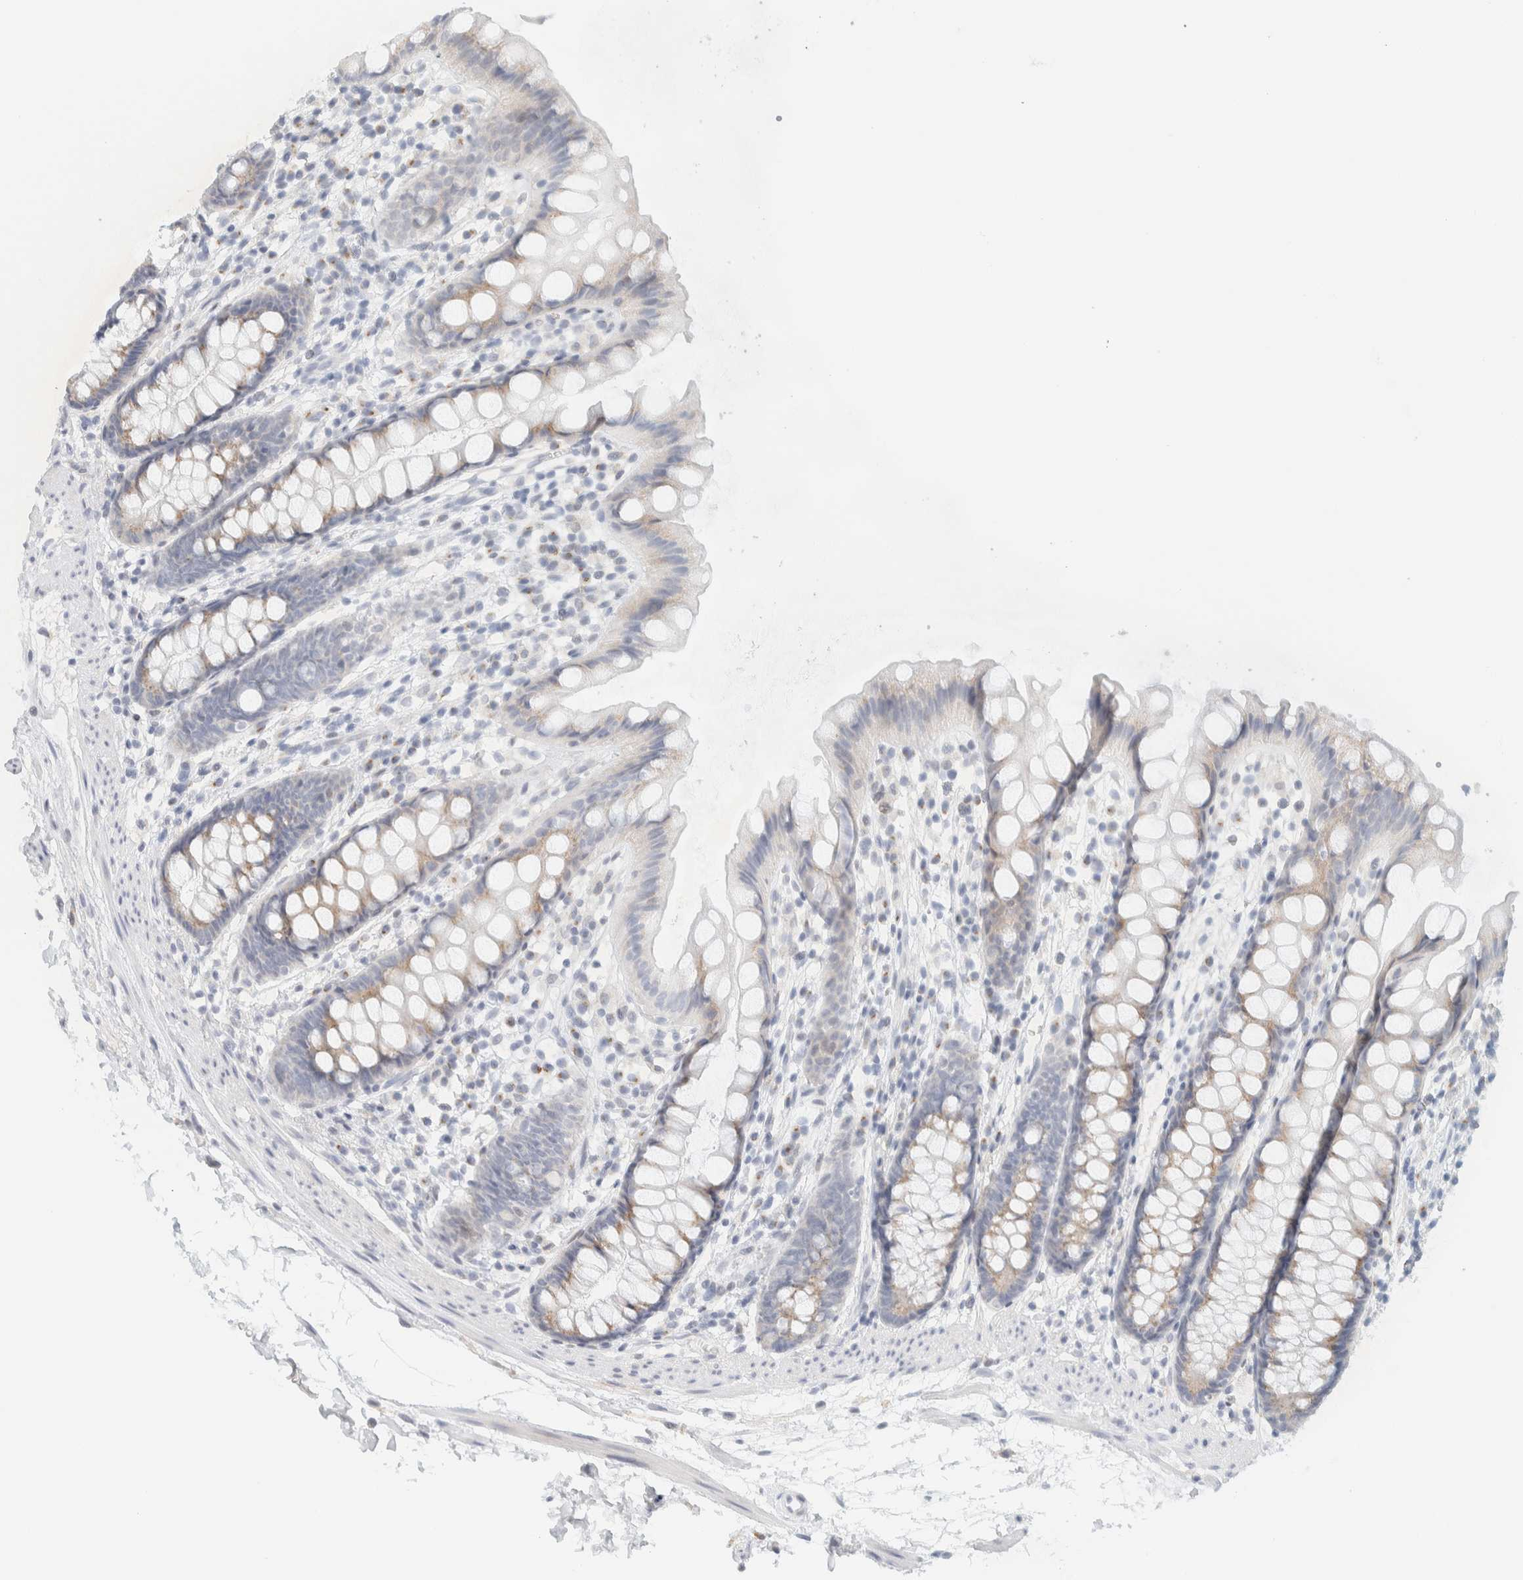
{"staining": {"intensity": "weak", "quantity": ">75%", "location": "cytoplasmic/membranous"}, "tissue": "rectum", "cell_type": "Glandular cells", "image_type": "normal", "snomed": [{"axis": "morphology", "description": "Normal tissue, NOS"}, {"axis": "topography", "description": "Rectum"}], "caption": "An immunohistochemistry micrograph of unremarkable tissue is shown. Protein staining in brown shows weak cytoplasmic/membranous positivity in rectum within glandular cells.", "gene": "SPNS3", "patient": {"sex": "female", "age": 65}}